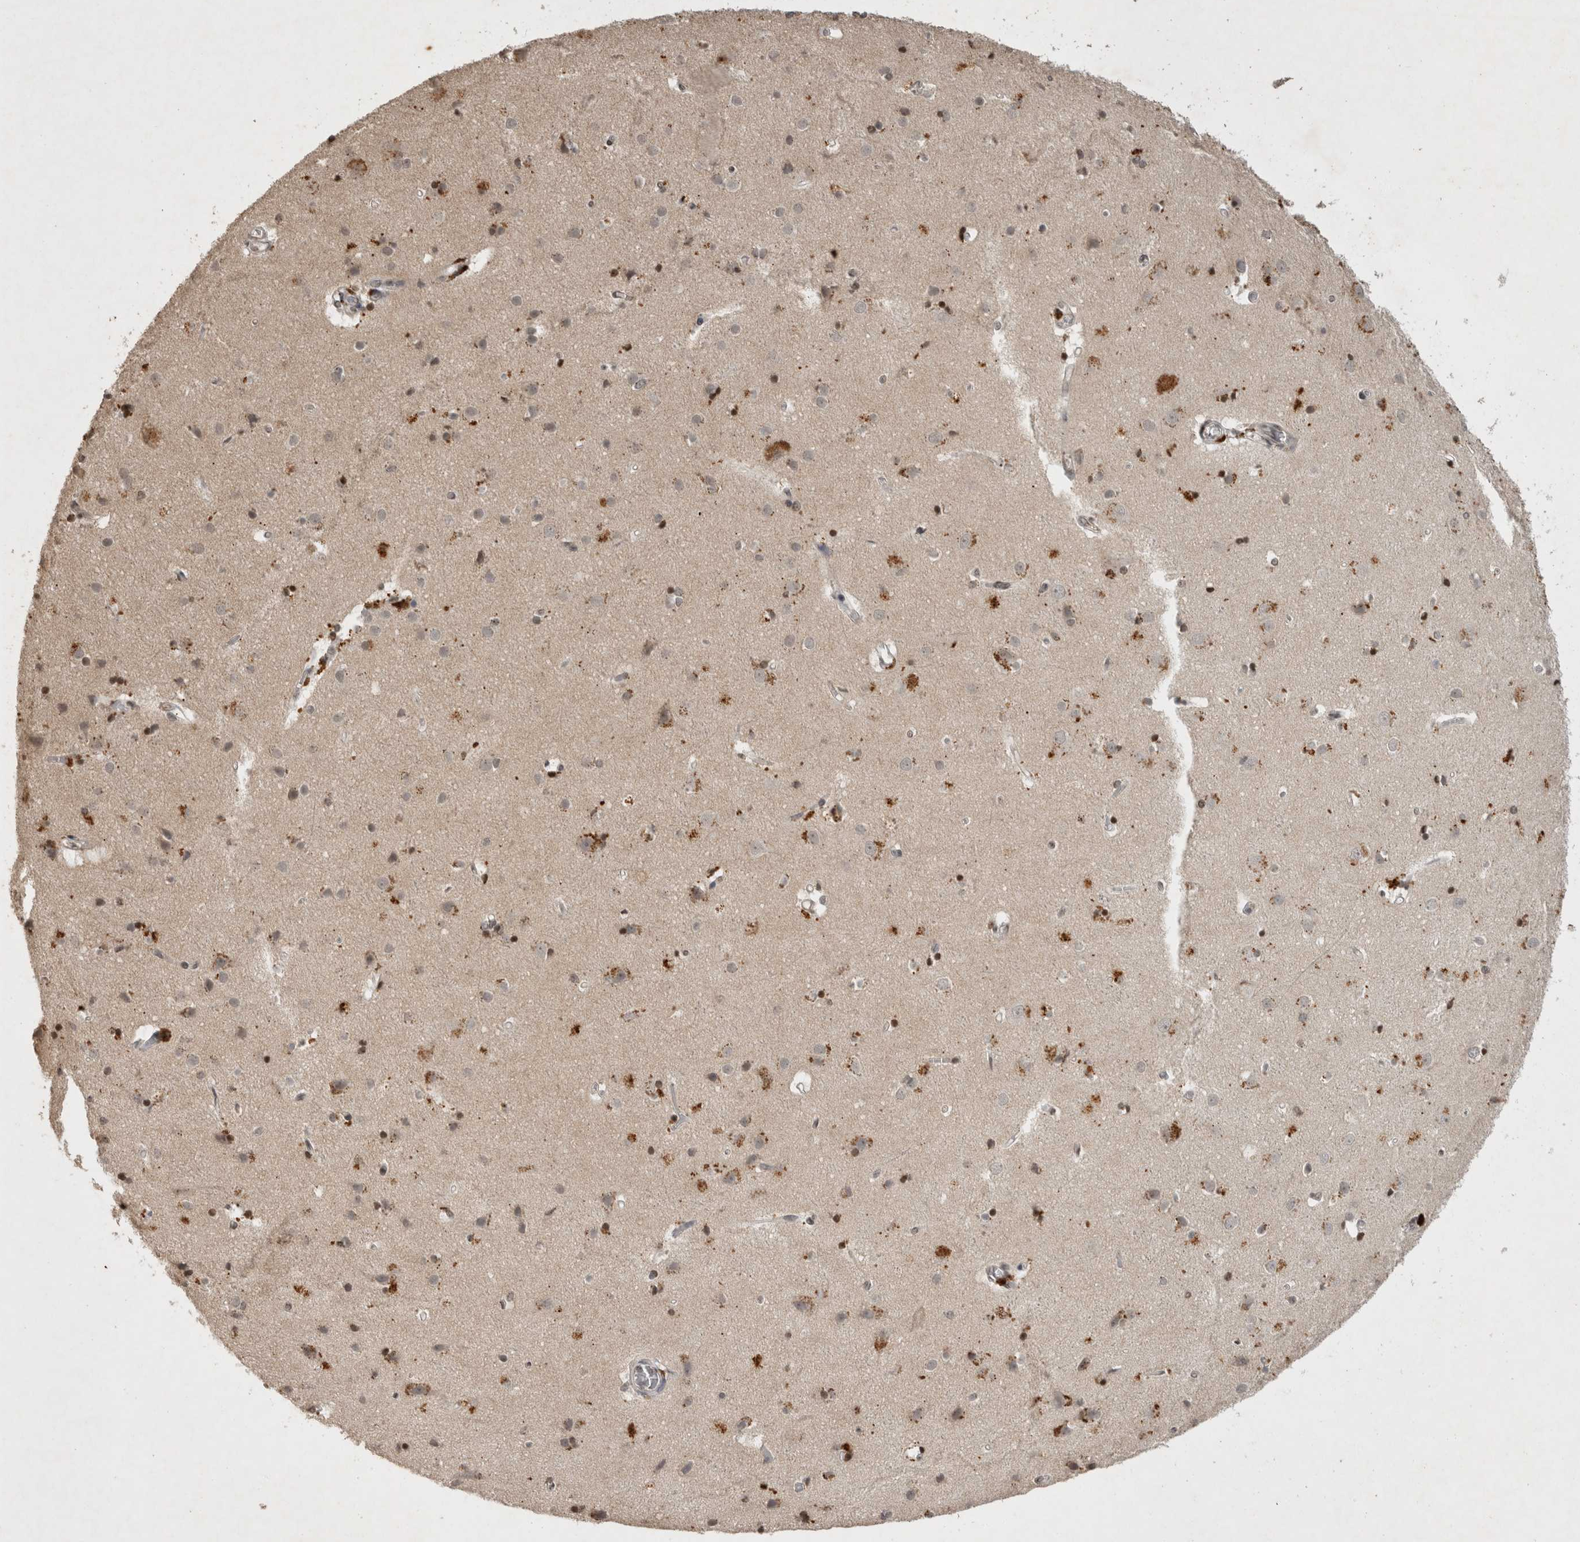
{"staining": {"intensity": "weak", "quantity": ">75%", "location": "nuclear"}, "tissue": "cerebral cortex", "cell_type": "Endothelial cells", "image_type": "normal", "snomed": [{"axis": "morphology", "description": "Normal tissue, NOS"}, {"axis": "topography", "description": "Cerebral cortex"}], "caption": "Weak nuclear positivity is seen in about >75% of endothelial cells in unremarkable cerebral cortex. The protein is stained brown, and the nuclei are stained in blue (DAB IHC with brightfield microscopy, high magnification).", "gene": "HRK", "patient": {"sex": "male", "age": 54}}